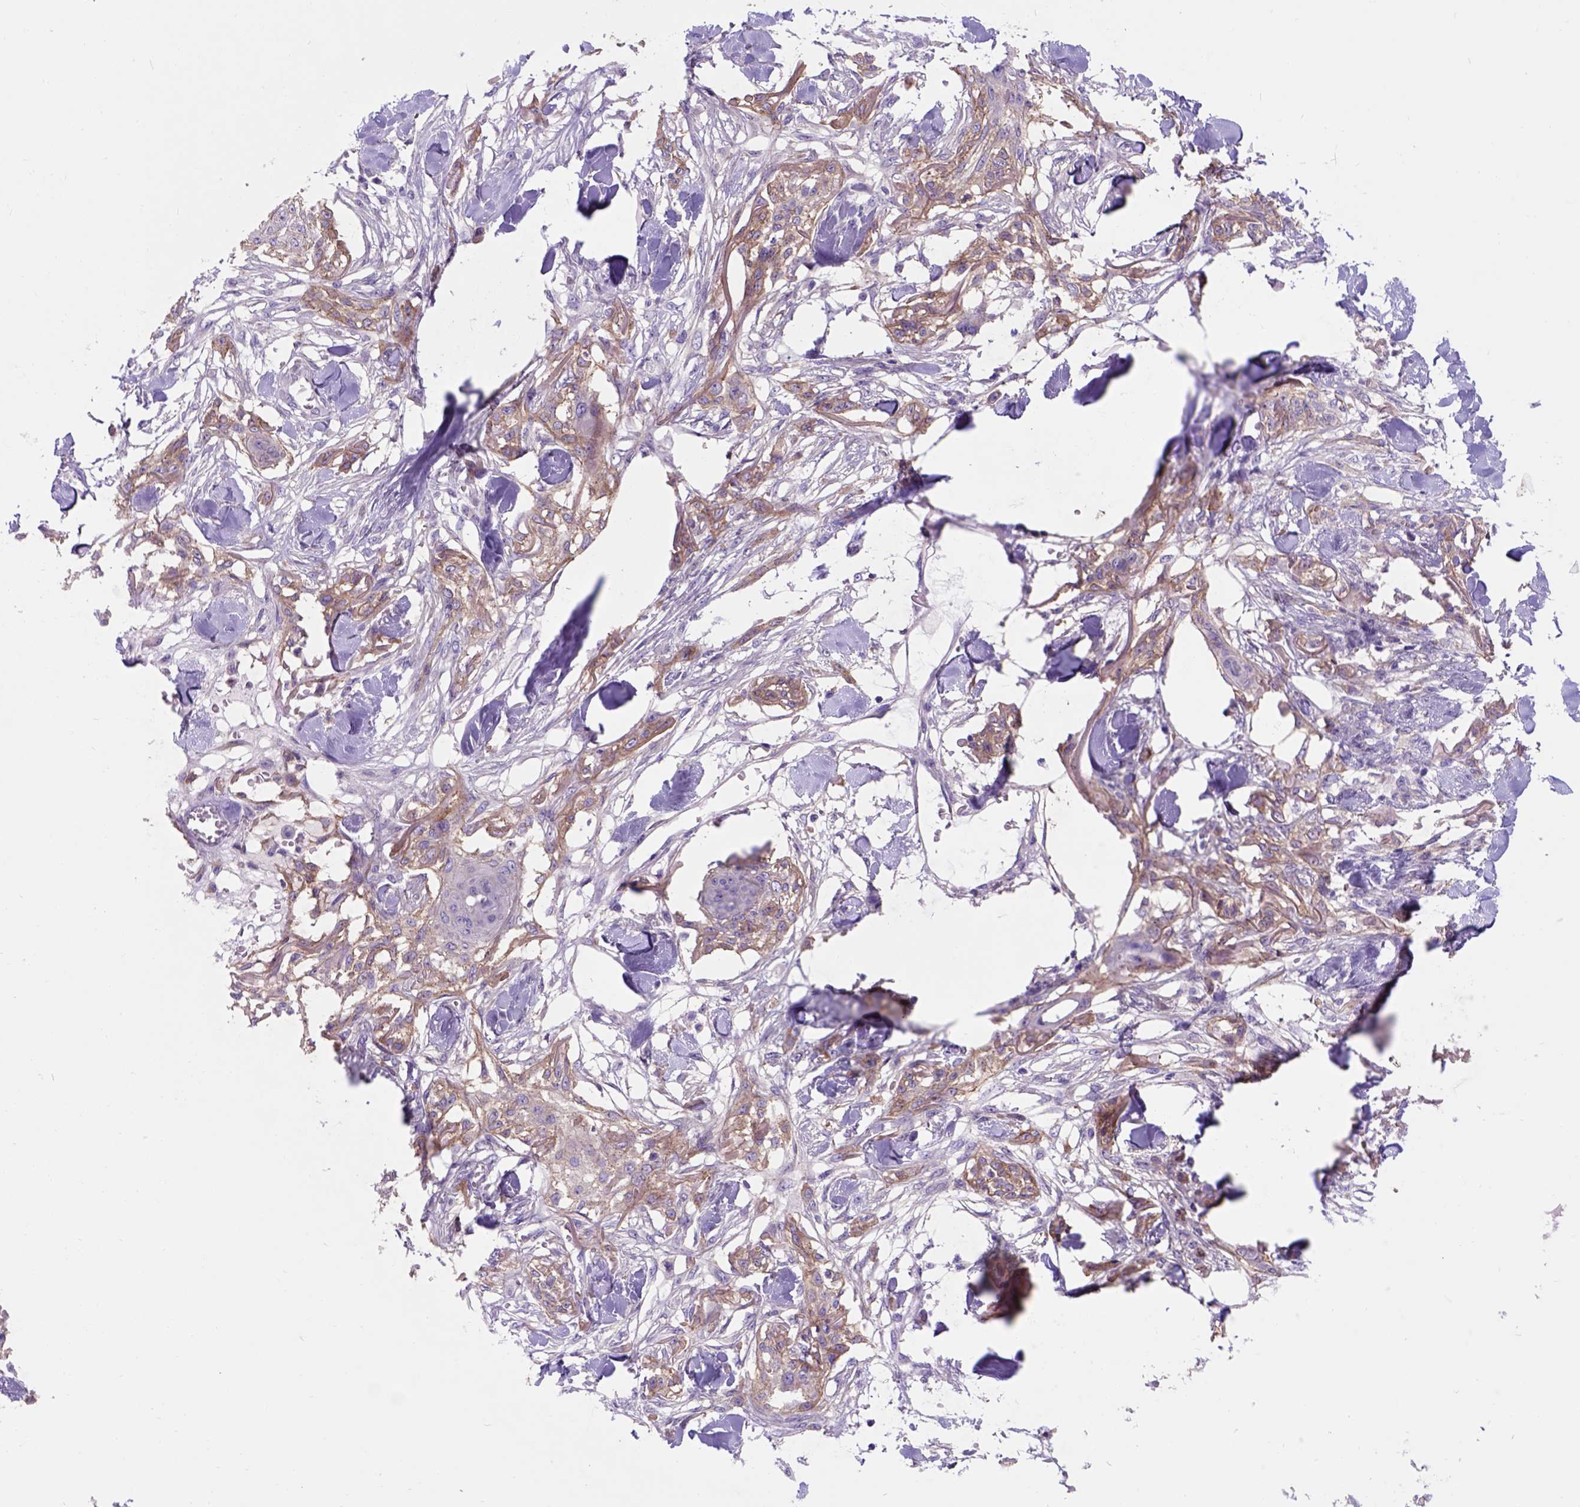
{"staining": {"intensity": "weak", "quantity": ">75%", "location": "cytoplasmic/membranous"}, "tissue": "skin cancer", "cell_type": "Tumor cells", "image_type": "cancer", "snomed": [{"axis": "morphology", "description": "Squamous cell carcinoma, NOS"}, {"axis": "topography", "description": "Skin"}], "caption": "An image of human squamous cell carcinoma (skin) stained for a protein exhibits weak cytoplasmic/membranous brown staining in tumor cells. The staining is performed using DAB brown chromogen to label protein expression. The nuclei are counter-stained blue using hematoxylin.", "gene": "EGFR", "patient": {"sex": "female", "age": 59}}